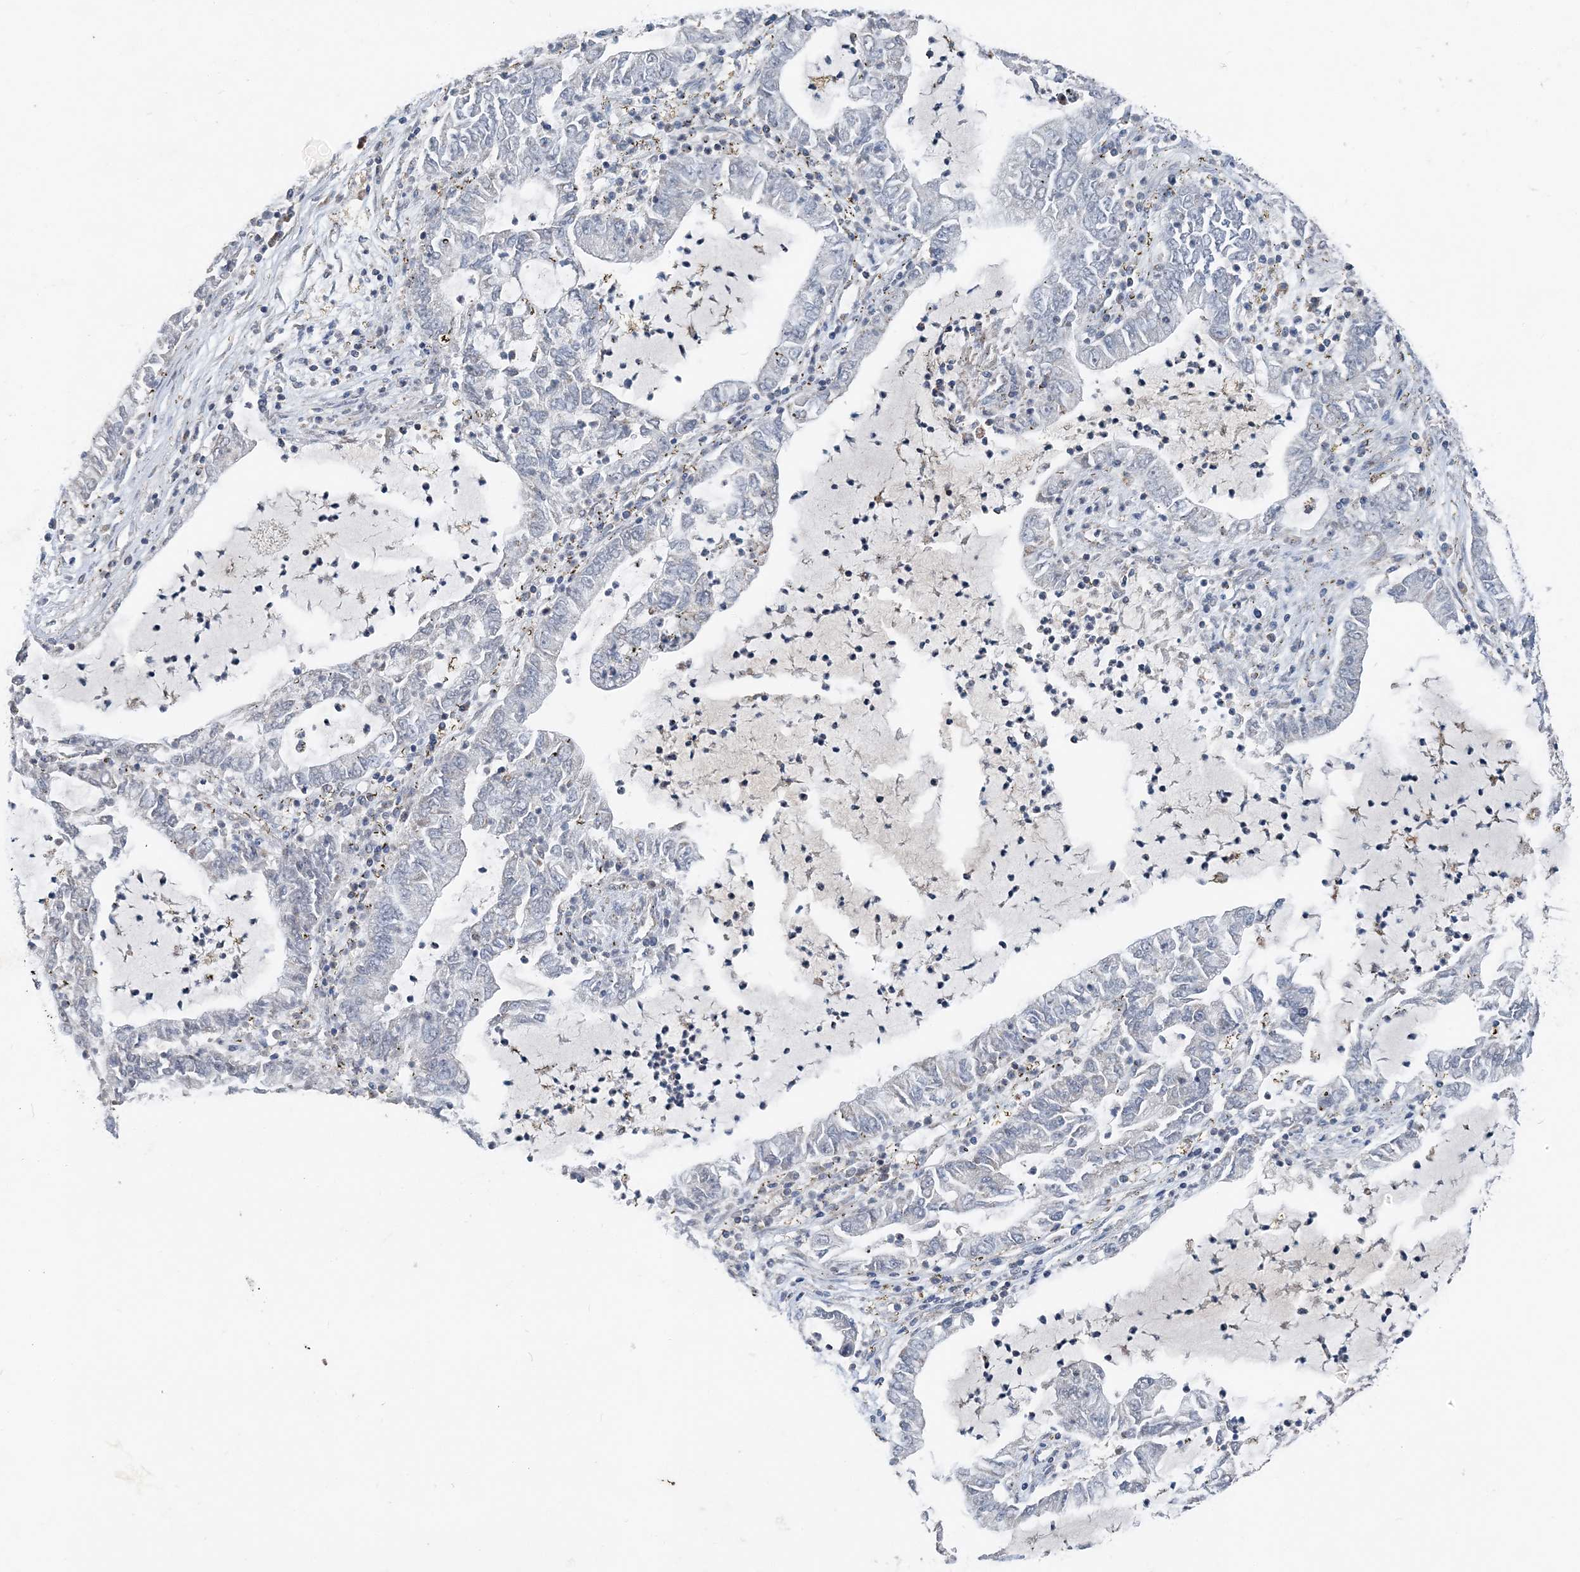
{"staining": {"intensity": "negative", "quantity": "none", "location": "none"}, "tissue": "lung cancer", "cell_type": "Tumor cells", "image_type": "cancer", "snomed": [{"axis": "morphology", "description": "Adenocarcinoma, NOS"}, {"axis": "topography", "description": "Lung"}], "caption": "Image shows no significant protein positivity in tumor cells of lung cancer. (Brightfield microscopy of DAB immunohistochemistry (IHC) at high magnification).", "gene": "SPRY2", "patient": {"sex": "female", "age": 51}}